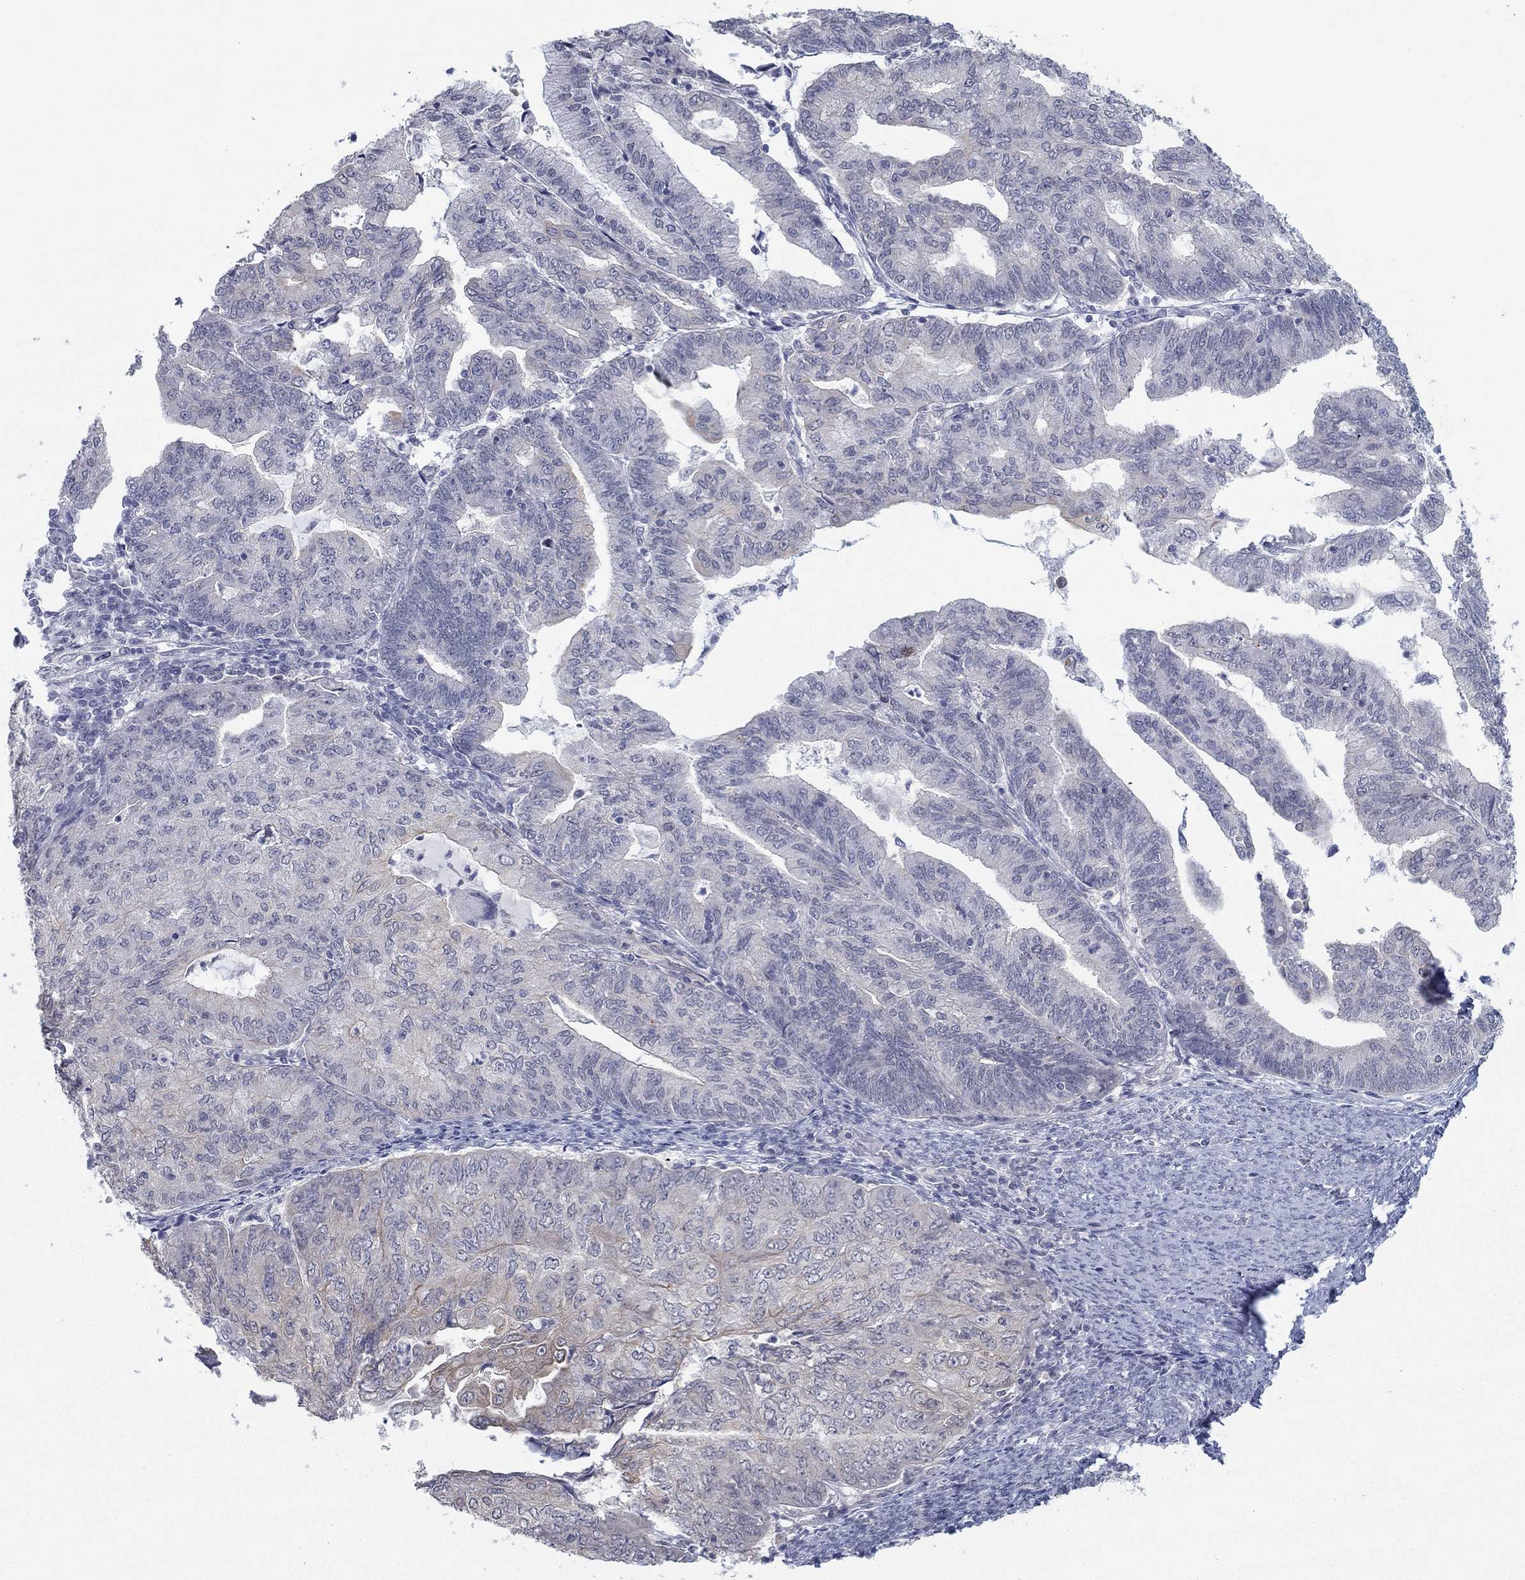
{"staining": {"intensity": "moderate", "quantity": "<25%", "location": "cytoplasmic/membranous"}, "tissue": "endometrial cancer", "cell_type": "Tumor cells", "image_type": "cancer", "snomed": [{"axis": "morphology", "description": "Adenocarcinoma, NOS"}, {"axis": "topography", "description": "Endometrium"}], "caption": "DAB immunohistochemical staining of adenocarcinoma (endometrial) displays moderate cytoplasmic/membranous protein positivity in about <25% of tumor cells. (brown staining indicates protein expression, while blue staining denotes nuclei).", "gene": "SLC22A2", "patient": {"sex": "female", "age": 82}}